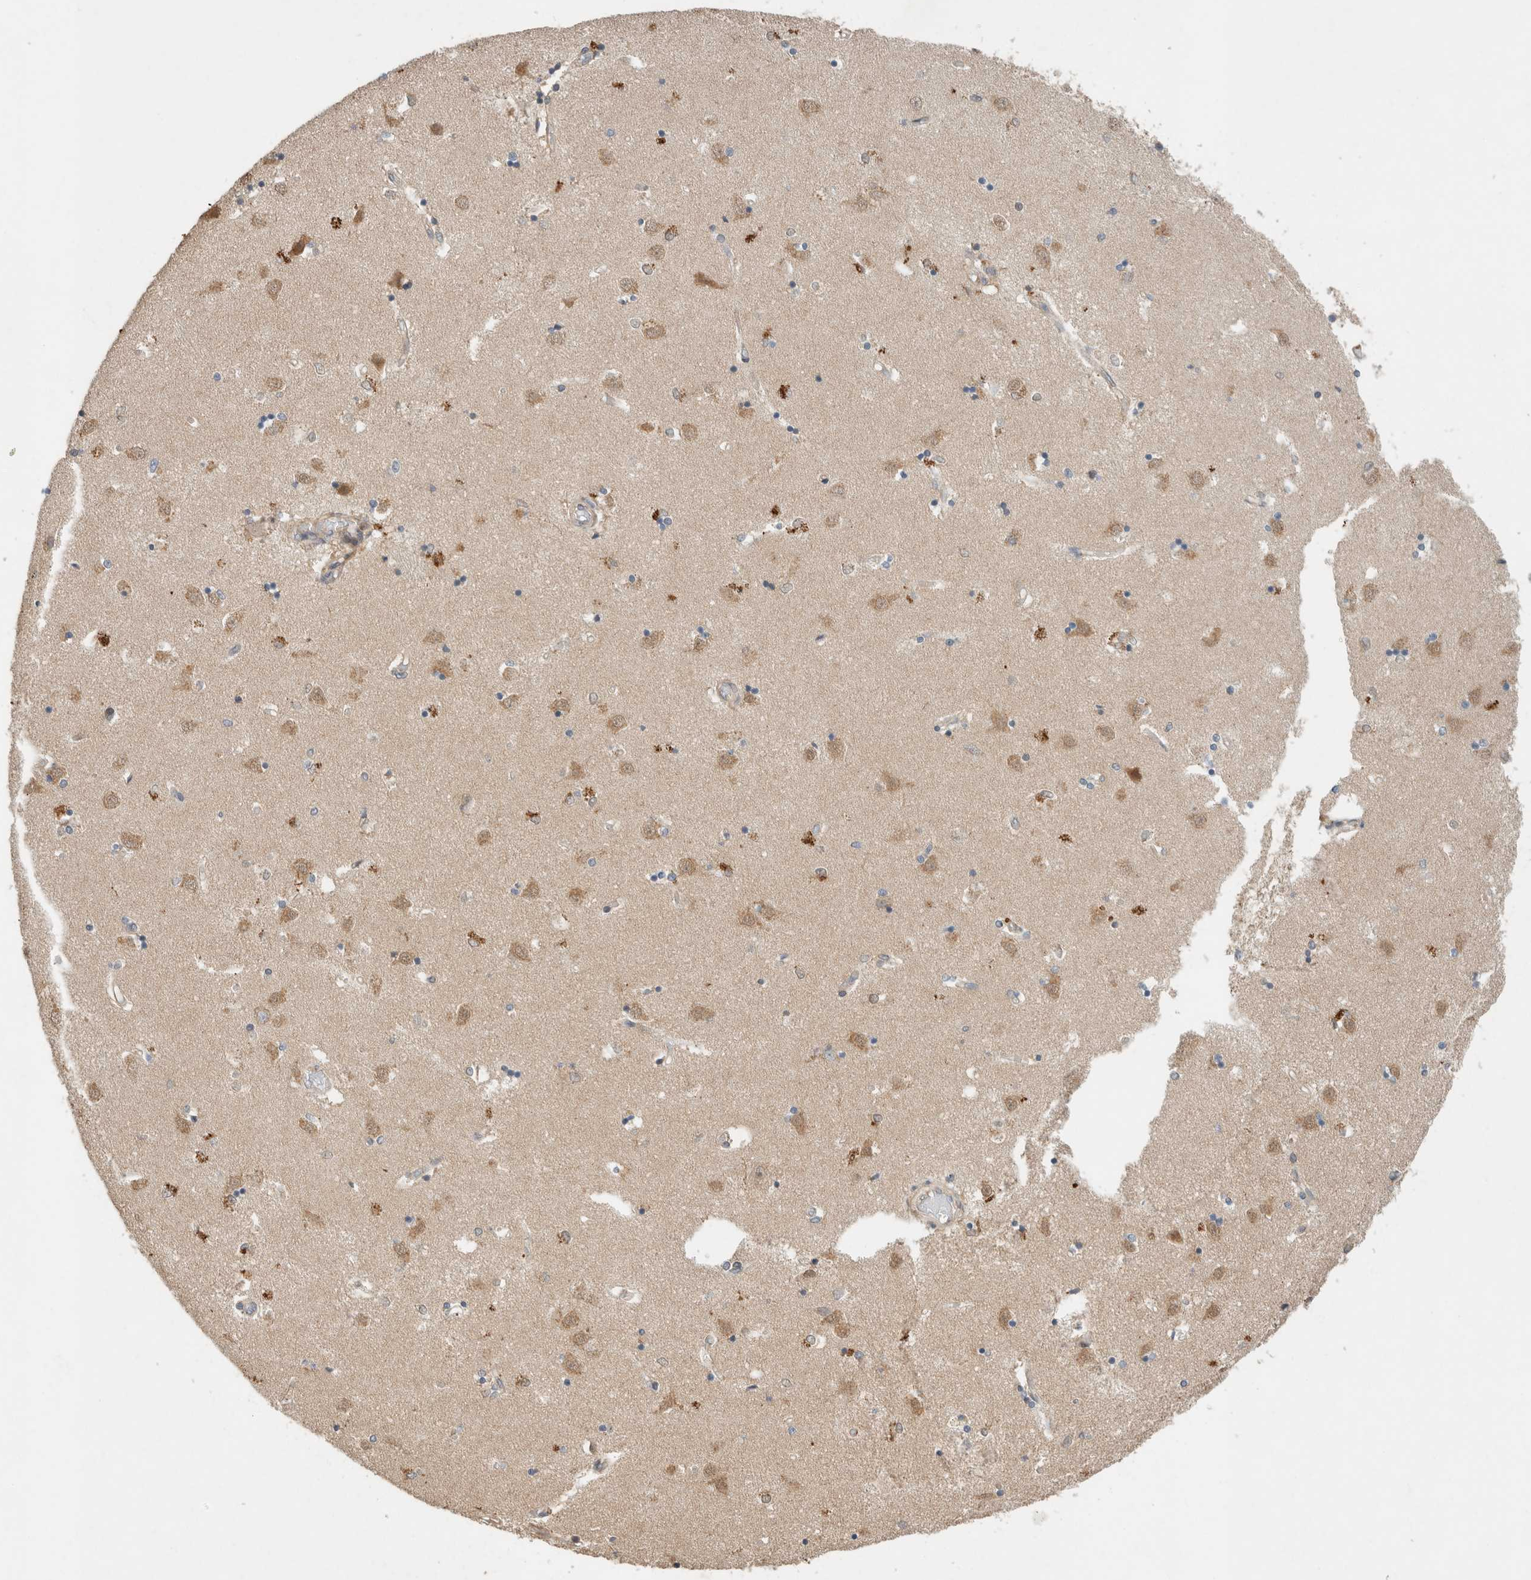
{"staining": {"intensity": "moderate", "quantity": "<25%", "location": "cytoplasmic/membranous"}, "tissue": "caudate", "cell_type": "Glial cells", "image_type": "normal", "snomed": [{"axis": "morphology", "description": "Normal tissue, NOS"}, {"axis": "topography", "description": "Lateral ventricle wall"}], "caption": "Moderate cytoplasmic/membranous expression for a protein is appreciated in about <25% of glial cells of normal caudate using immunohistochemistry.", "gene": "ARMC9", "patient": {"sex": "male", "age": 45}}